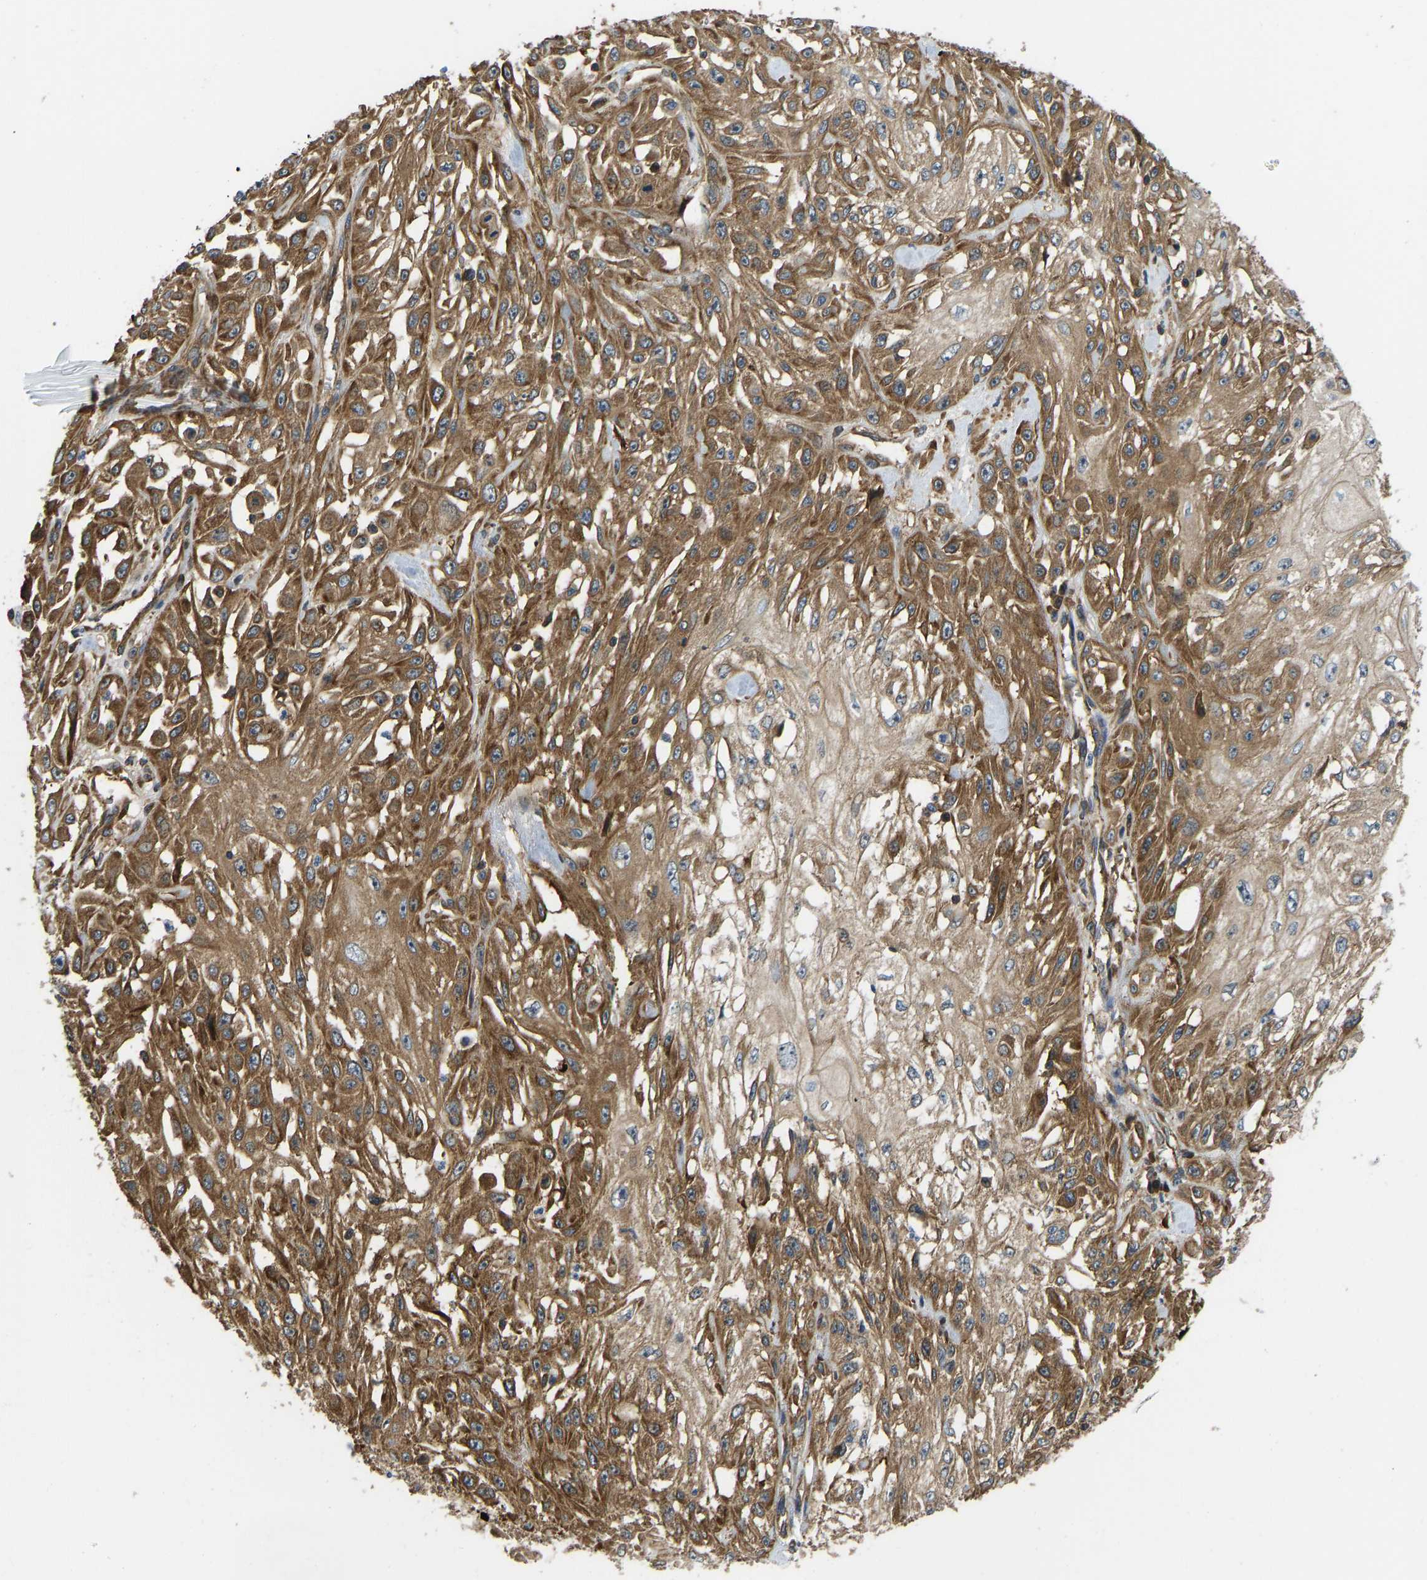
{"staining": {"intensity": "moderate", "quantity": ">75%", "location": "cytoplasmic/membranous"}, "tissue": "skin cancer", "cell_type": "Tumor cells", "image_type": "cancer", "snomed": [{"axis": "morphology", "description": "Squamous cell carcinoma, NOS"}, {"axis": "morphology", "description": "Squamous cell carcinoma, metastatic, NOS"}, {"axis": "topography", "description": "Skin"}, {"axis": "topography", "description": "Lymph node"}], "caption": "IHC photomicrograph of skin cancer (metastatic squamous cell carcinoma) stained for a protein (brown), which shows medium levels of moderate cytoplasmic/membranous positivity in about >75% of tumor cells.", "gene": "RASGRF2", "patient": {"sex": "male", "age": 75}}